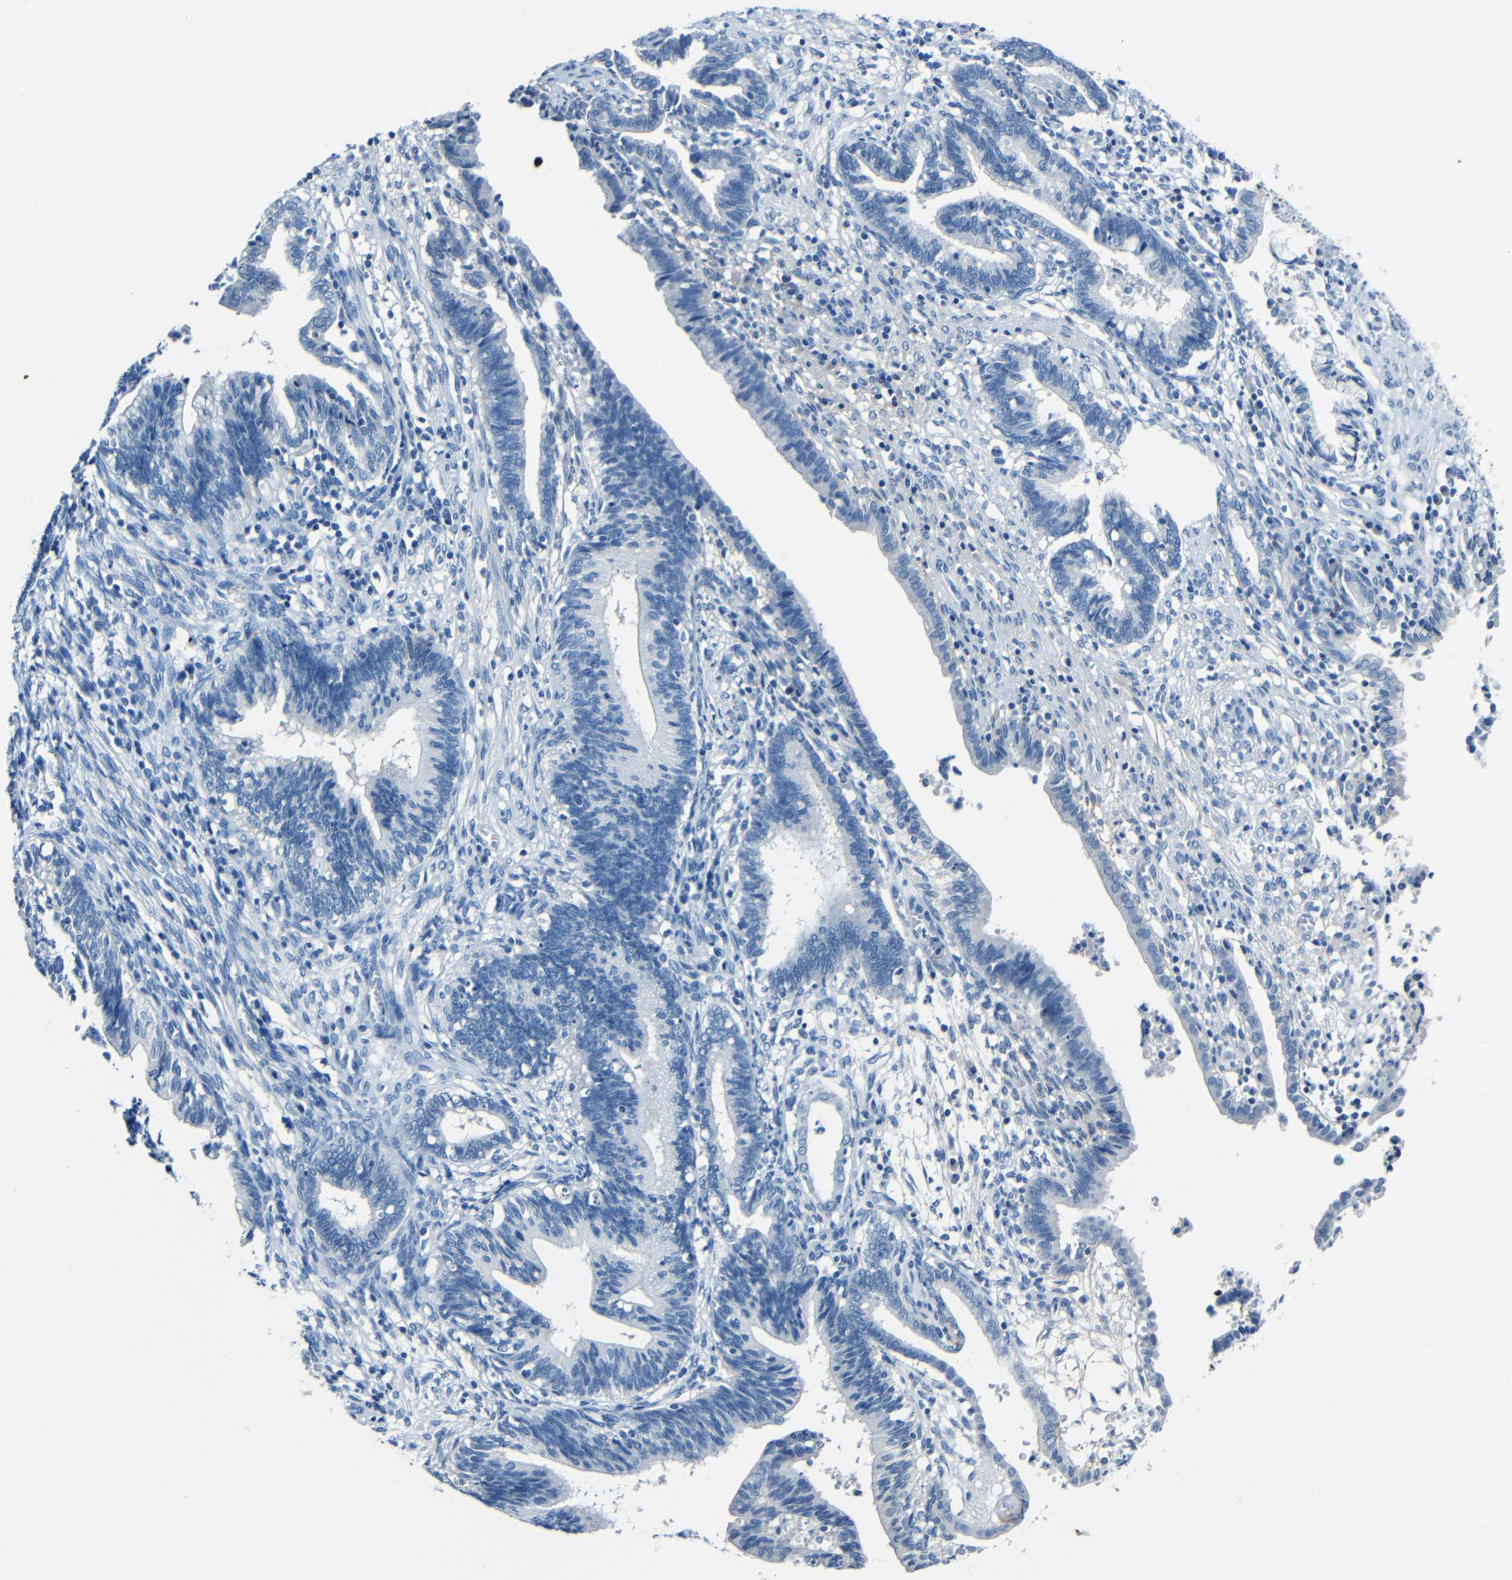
{"staining": {"intensity": "negative", "quantity": "none", "location": "none"}, "tissue": "cervical cancer", "cell_type": "Tumor cells", "image_type": "cancer", "snomed": [{"axis": "morphology", "description": "Adenocarcinoma, NOS"}, {"axis": "topography", "description": "Cervix"}], "caption": "Histopathology image shows no protein positivity in tumor cells of cervical cancer tissue.", "gene": "FBN2", "patient": {"sex": "female", "age": 44}}